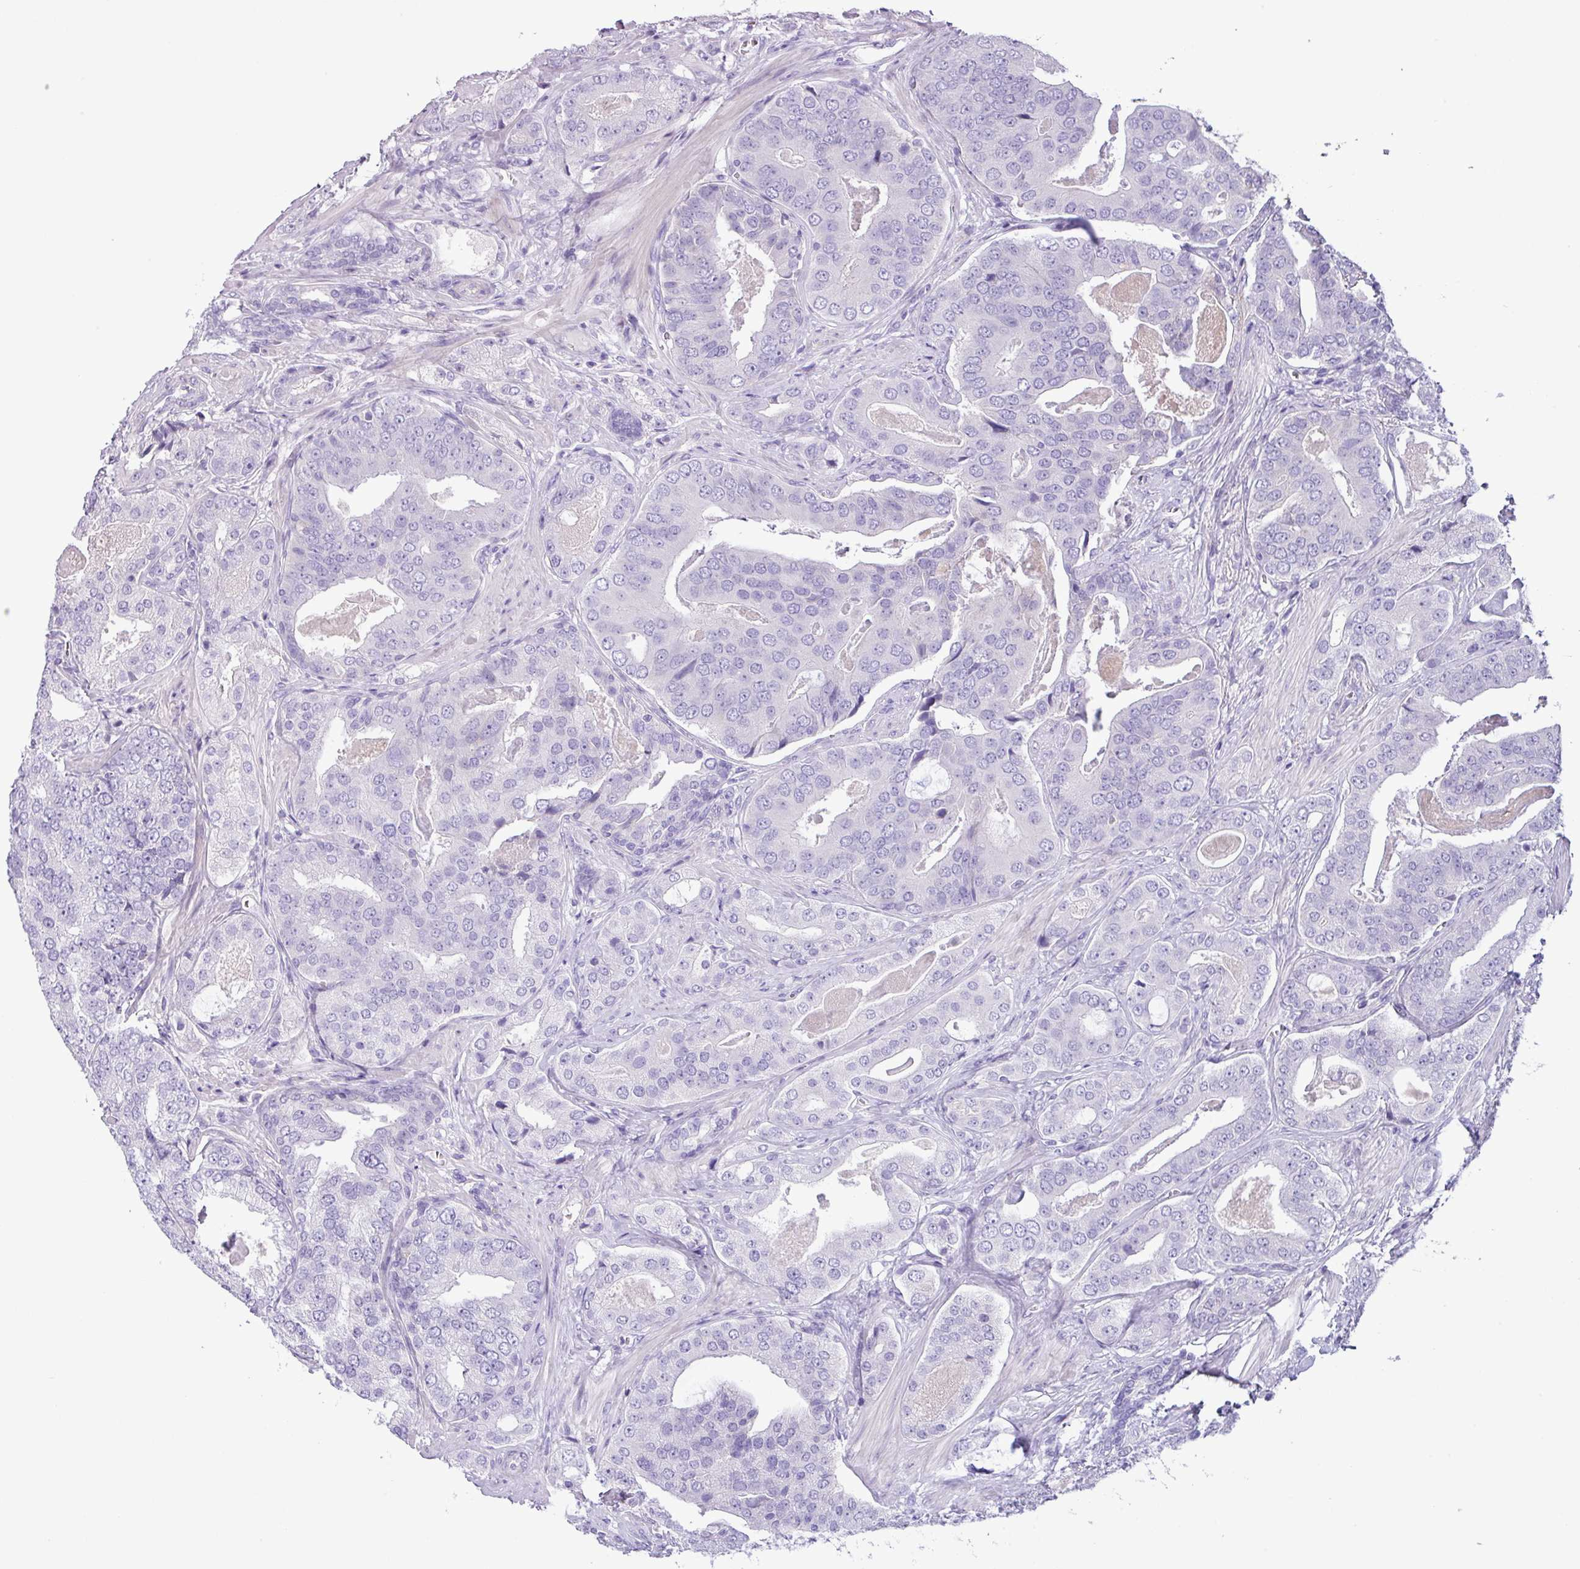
{"staining": {"intensity": "negative", "quantity": "none", "location": "none"}, "tissue": "prostate cancer", "cell_type": "Tumor cells", "image_type": "cancer", "snomed": [{"axis": "morphology", "description": "Adenocarcinoma, High grade"}, {"axis": "topography", "description": "Prostate"}], "caption": "This is an immunohistochemistry (IHC) micrograph of human prostate cancer. There is no staining in tumor cells.", "gene": "CYSTM1", "patient": {"sex": "male", "age": 71}}